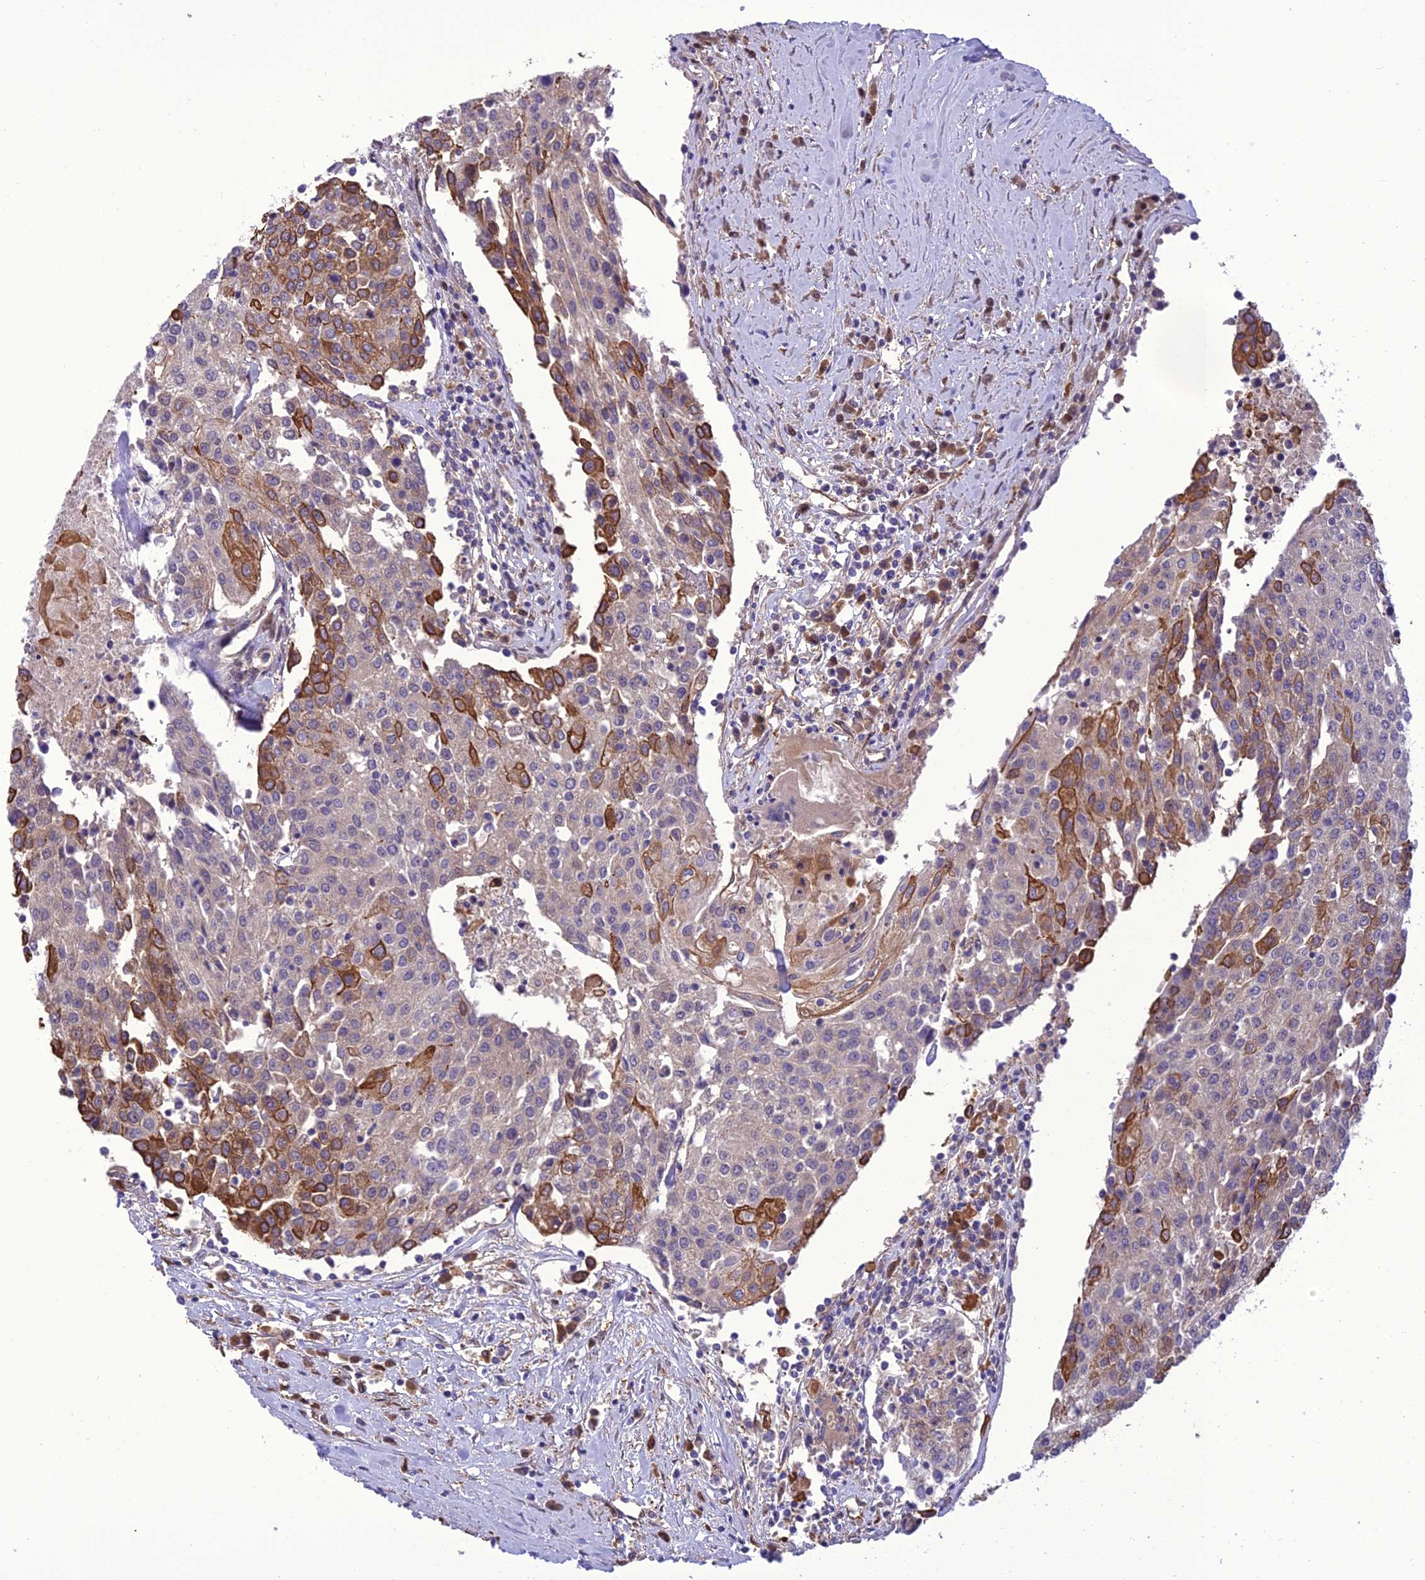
{"staining": {"intensity": "moderate", "quantity": "<25%", "location": "cytoplasmic/membranous"}, "tissue": "urothelial cancer", "cell_type": "Tumor cells", "image_type": "cancer", "snomed": [{"axis": "morphology", "description": "Urothelial carcinoma, High grade"}, {"axis": "topography", "description": "Urinary bladder"}], "caption": "High-grade urothelial carcinoma tissue exhibits moderate cytoplasmic/membranous positivity in about <25% of tumor cells, visualized by immunohistochemistry. (DAB (3,3'-diaminobenzidine) IHC with brightfield microscopy, high magnification).", "gene": "BORCS6", "patient": {"sex": "female", "age": 85}}